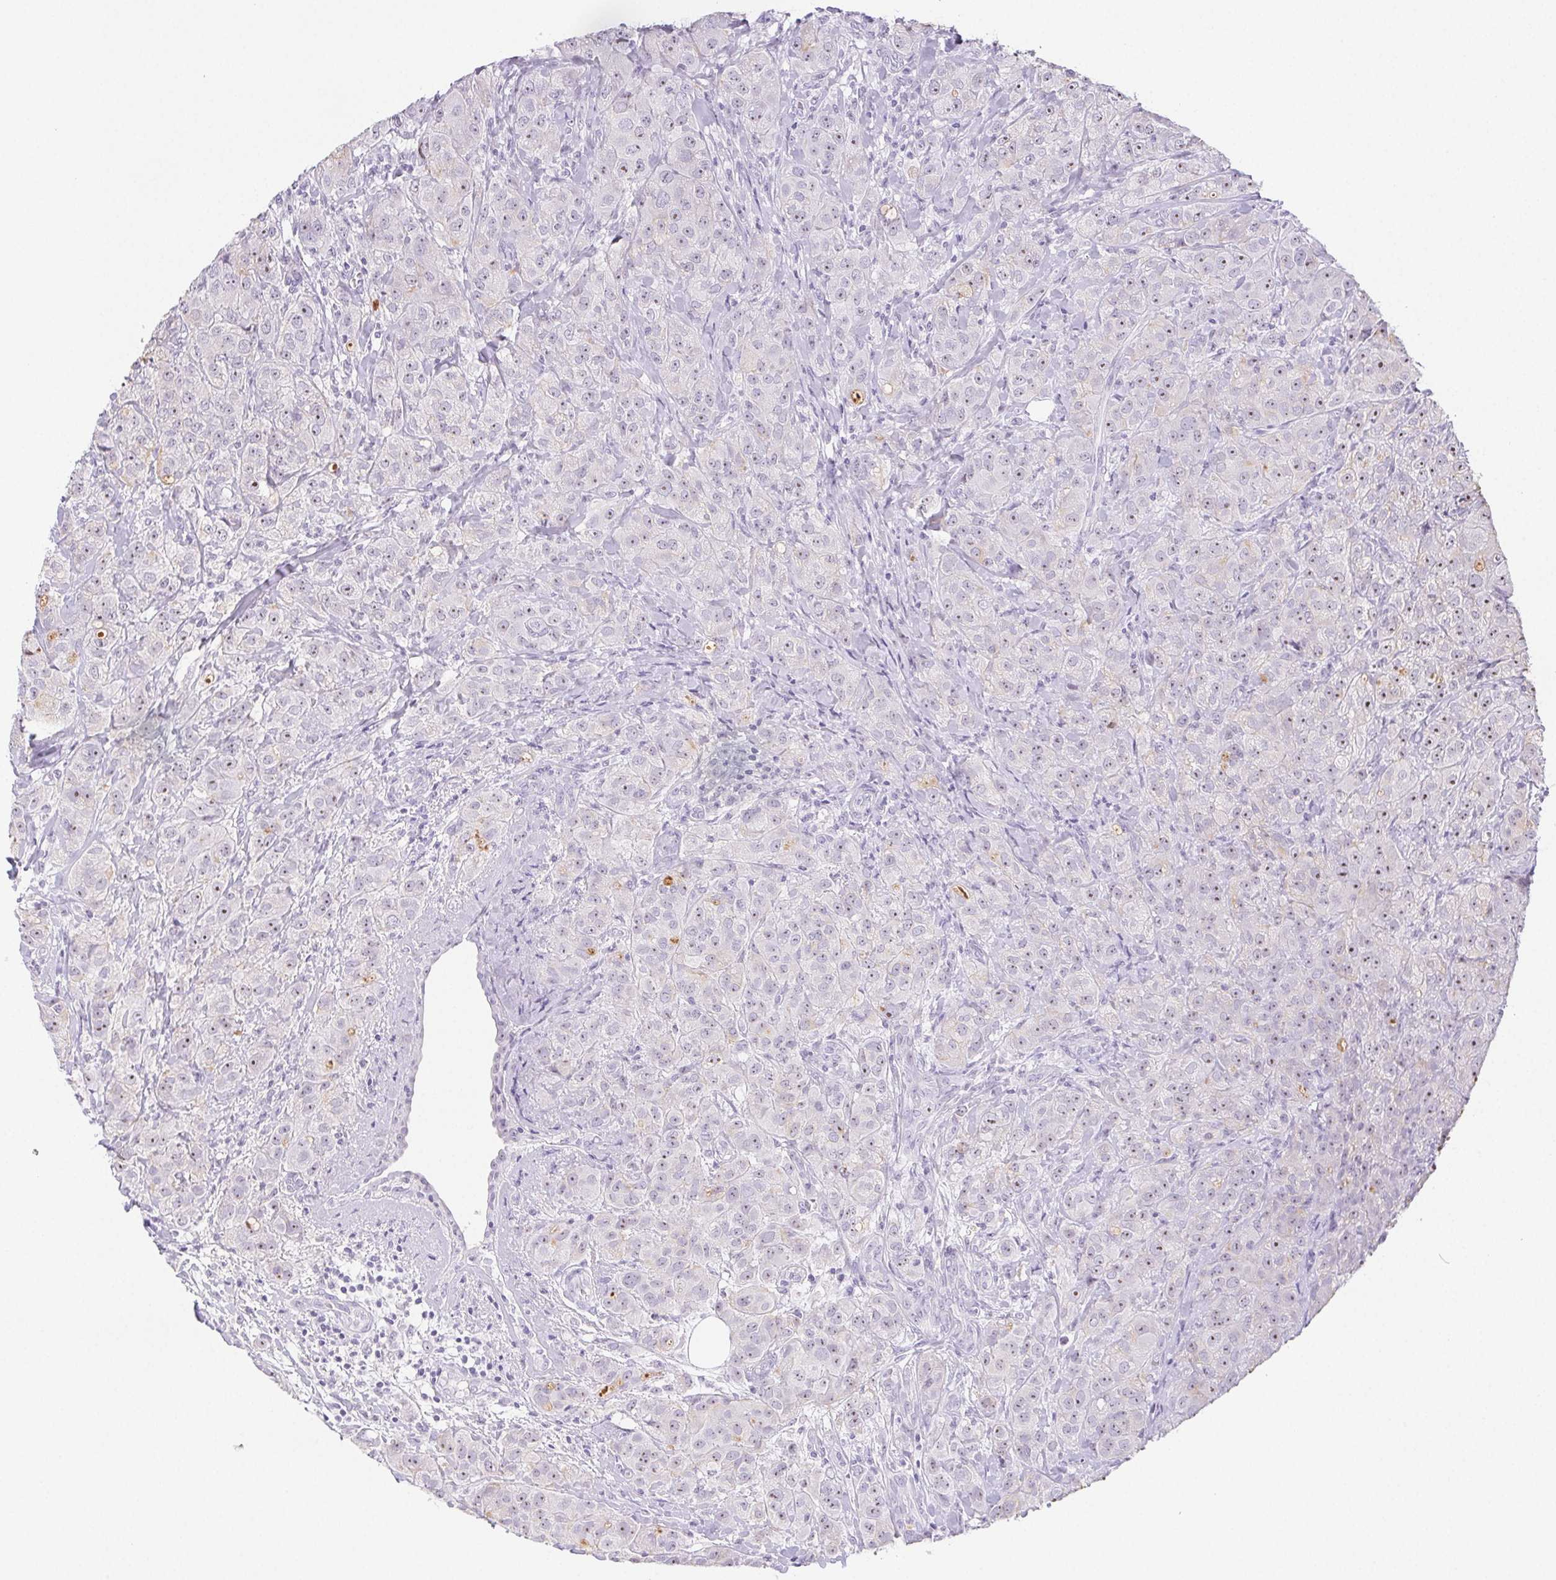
{"staining": {"intensity": "negative", "quantity": "none", "location": "none"}, "tissue": "breast cancer", "cell_type": "Tumor cells", "image_type": "cancer", "snomed": [{"axis": "morphology", "description": "Normal tissue, NOS"}, {"axis": "morphology", "description": "Duct carcinoma"}, {"axis": "topography", "description": "Breast"}], "caption": "A high-resolution micrograph shows immunohistochemistry staining of breast cancer, which shows no significant staining in tumor cells. (Stains: DAB immunohistochemistry (IHC) with hematoxylin counter stain, Microscopy: brightfield microscopy at high magnification).", "gene": "ST8SIA3", "patient": {"sex": "female", "age": 43}}